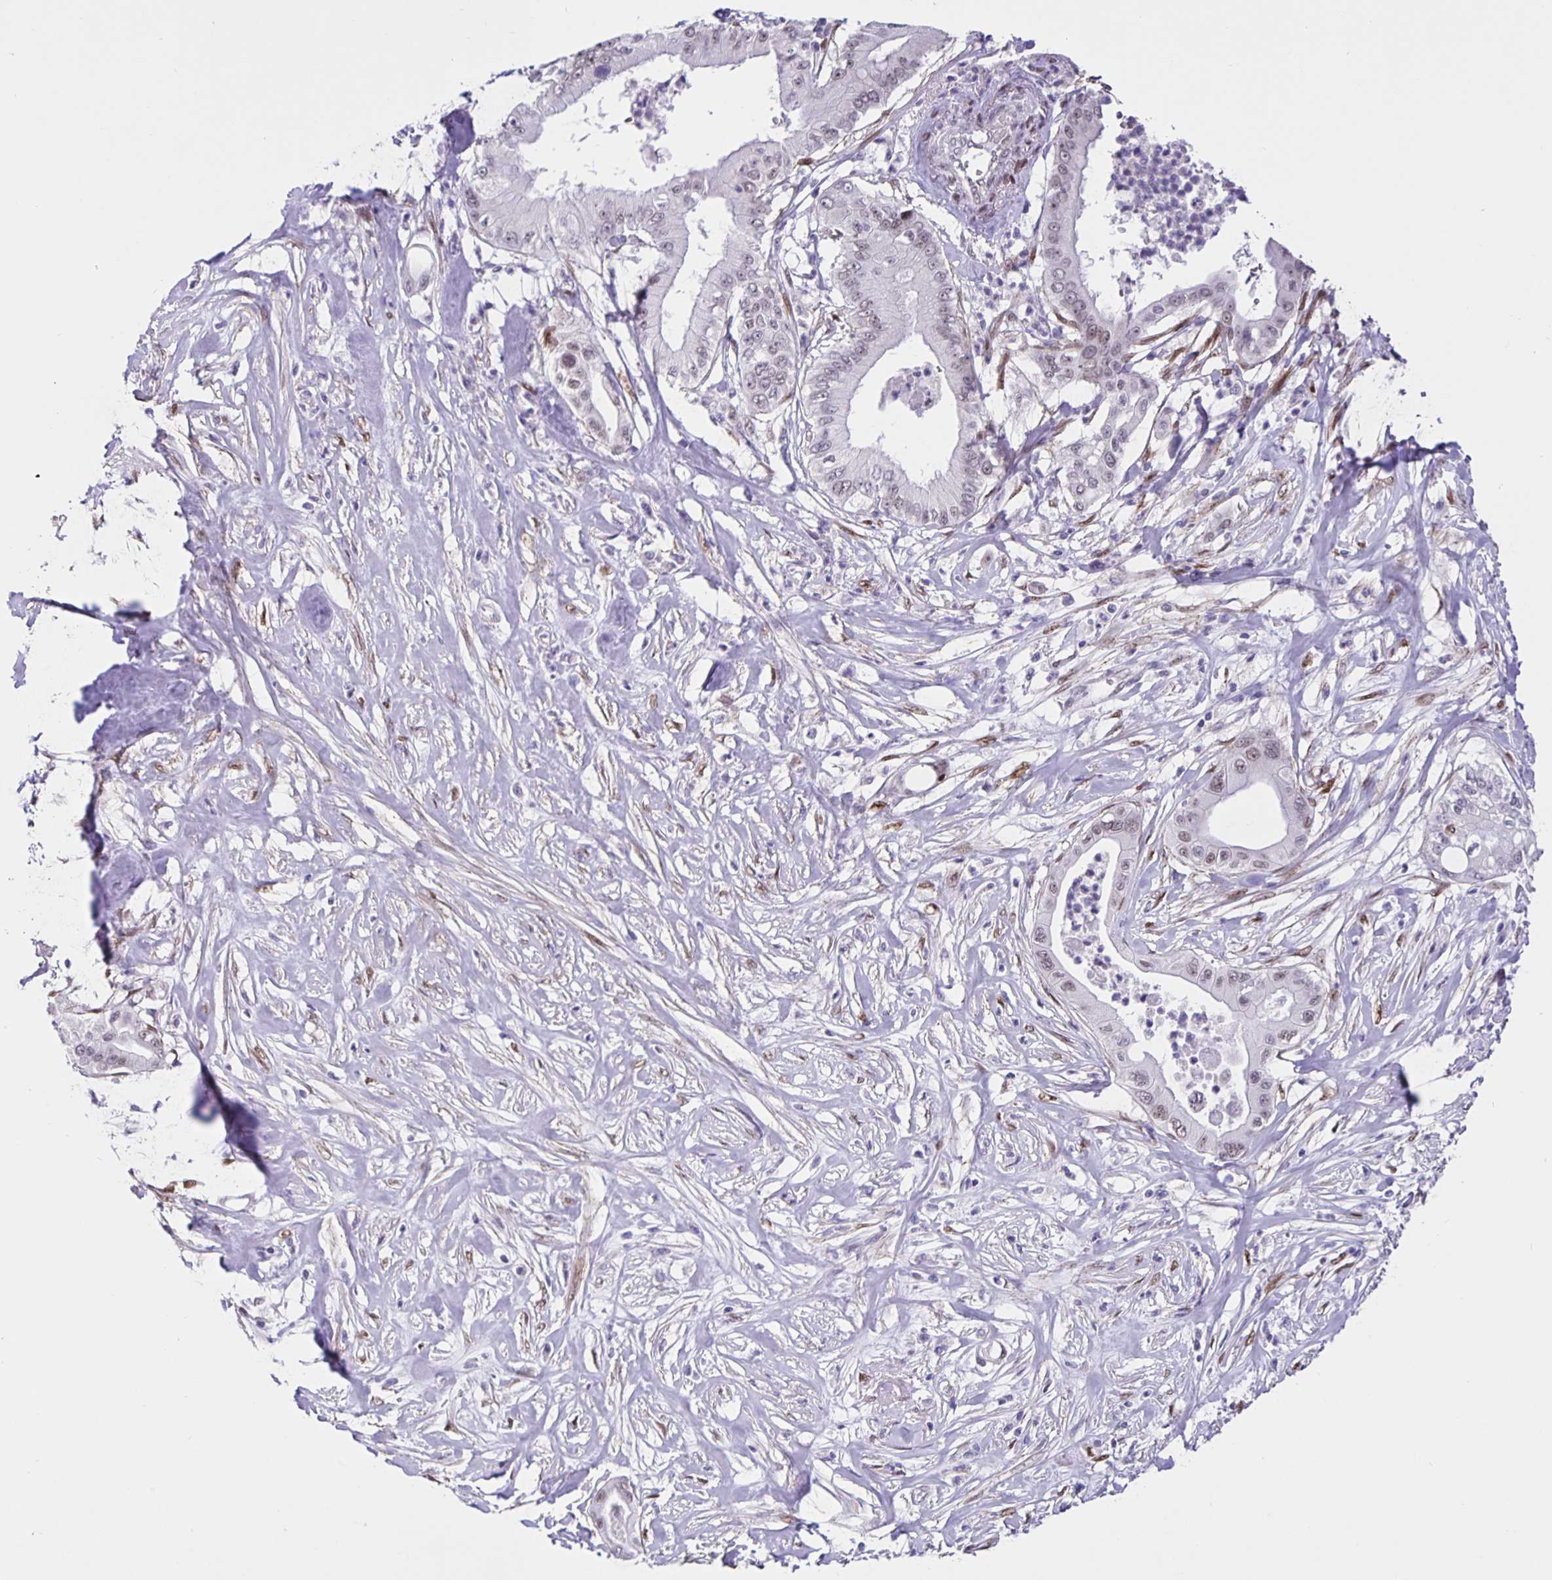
{"staining": {"intensity": "negative", "quantity": "none", "location": "none"}, "tissue": "pancreatic cancer", "cell_type": "Tumor cells", "image_type": "cancer", "snomed": [{"axis": "morphology", "description": "Adenocarcinoma, NOS"}, {"axis": "topography", "description": "Pancreas"}], "caption": "High magnification brightfield microscopy of pancreatic cancer (adenocarcinoma) stained with DAB (brown) and counterstained with hematoxylin (blue): tumor cells show no significant positivity.", "gene": "FOSL2", "patient": {"sex": "male", "age": 71}}